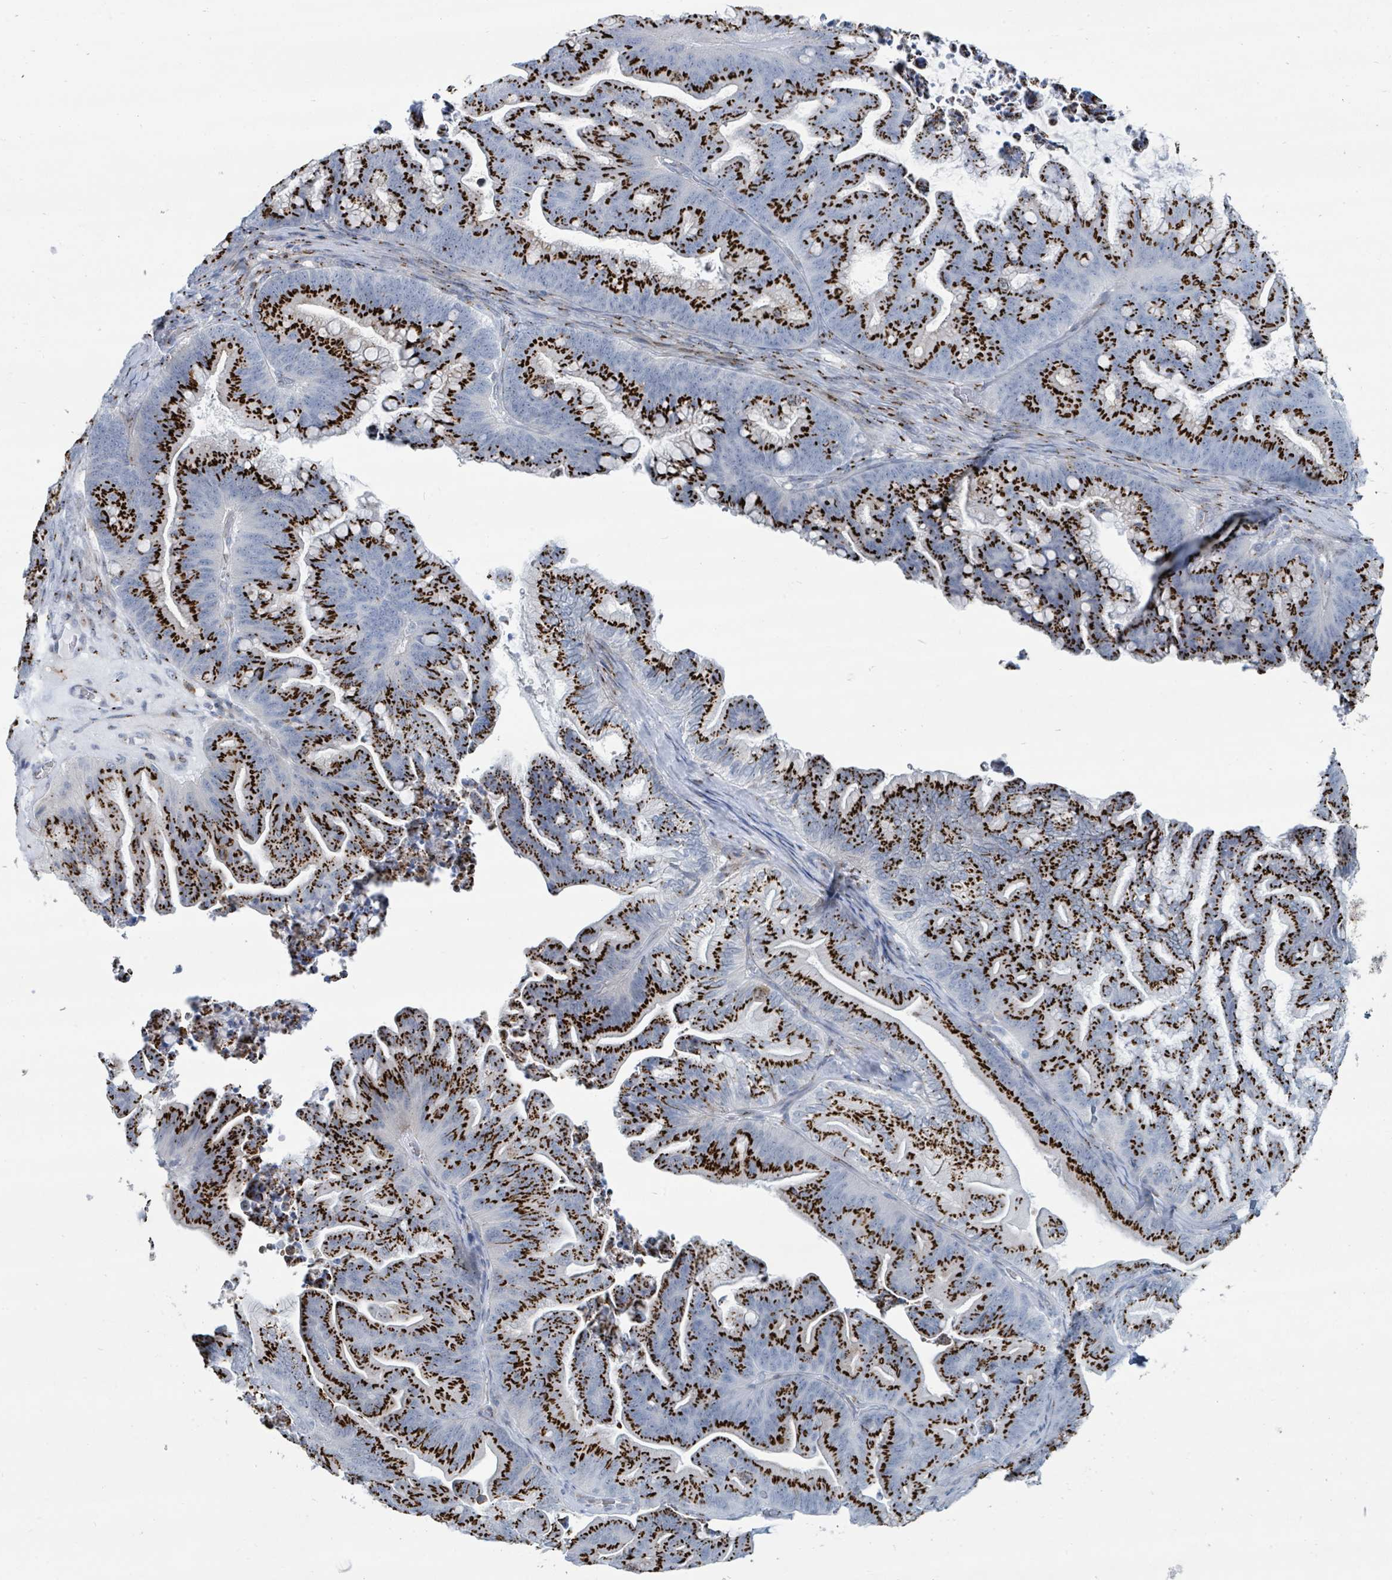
{"staining": {"intensity": "strong", "quantity": ">75%", "location": "cytoplasmic/membranous"}, "tissue": "ovarian cancer", "cell_type": "Tumor cells", "image_type": "cancer", "snomed": [{"axis": "morphology", "description": "Cystadenocarcinoma, mucinous, NOS"}, {"axis": "topography", "description": "Ovary"}], "caption": "A high amount of strong cytoplasmic/membranous positivity is appreciated in approximately >75% of tumor cells in ovarian cancer (mucinous cystadenocarcinoma) tissue. (DAB IHC, brown staining for protein, blue staining for nuclei).", "gene": "DCAF5", "patient": {"sex": "female", "age": 67}}